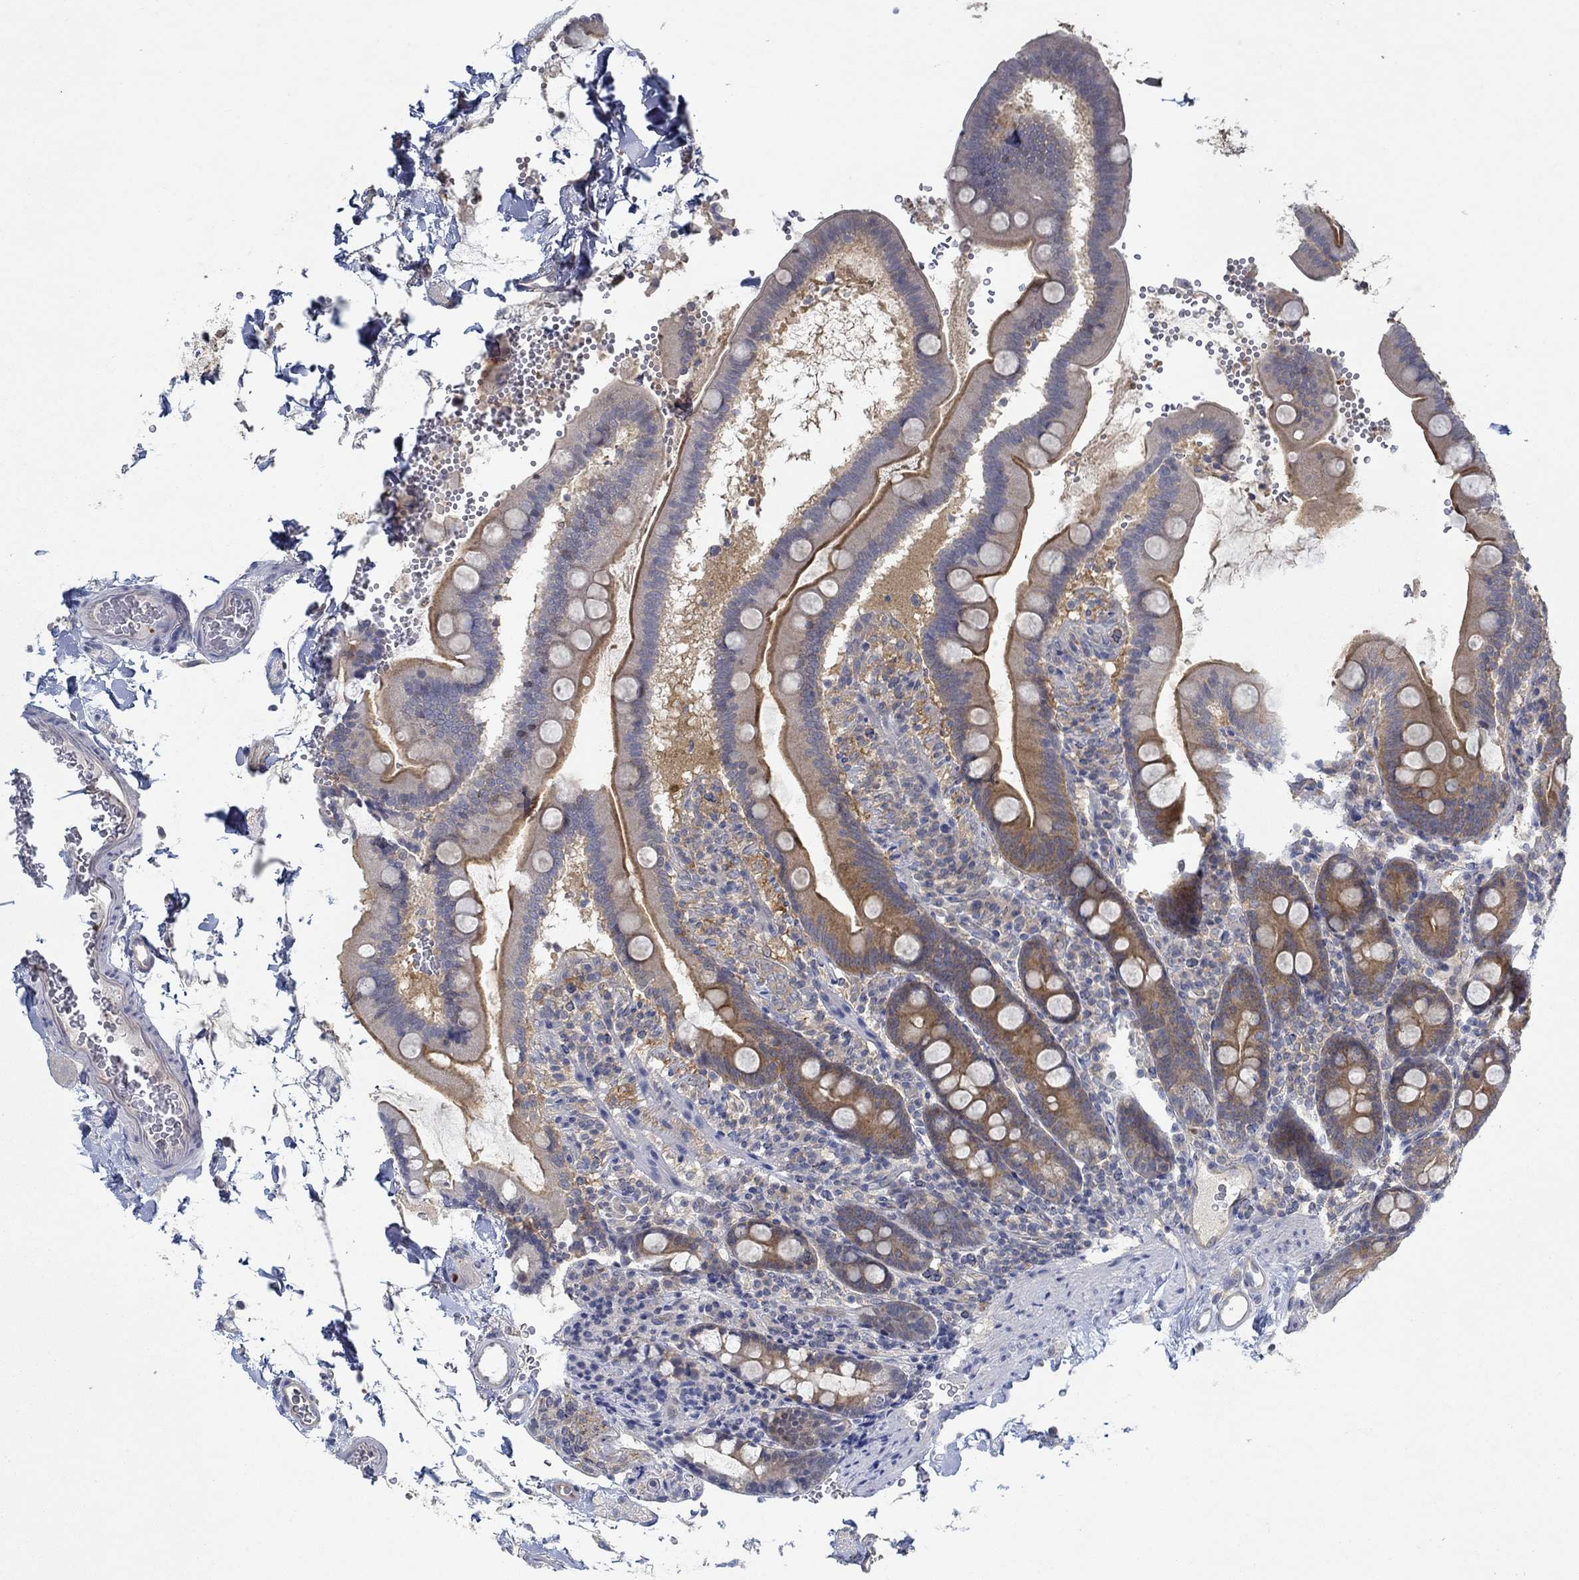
{"staining": {"intensity": "moderate", "quantity": "25%-75%", "location": "cytoplasmic/membranous"}, "tissue": "duodenum", "cell_type": "Glandular cells", "image_type": "normal", "snomed": [{"axis": "morphology", "description": "Normal tissue, NOS"}, {"axis": "topography", "description": "Duodenum"}], "caption": "Normal duodenum reveals moderate cytoplasmic/membranous expression in about 25%-75% of glandular cells.", "gene": "MTHFR", "patient": {"sex": "male", "age": 59}}